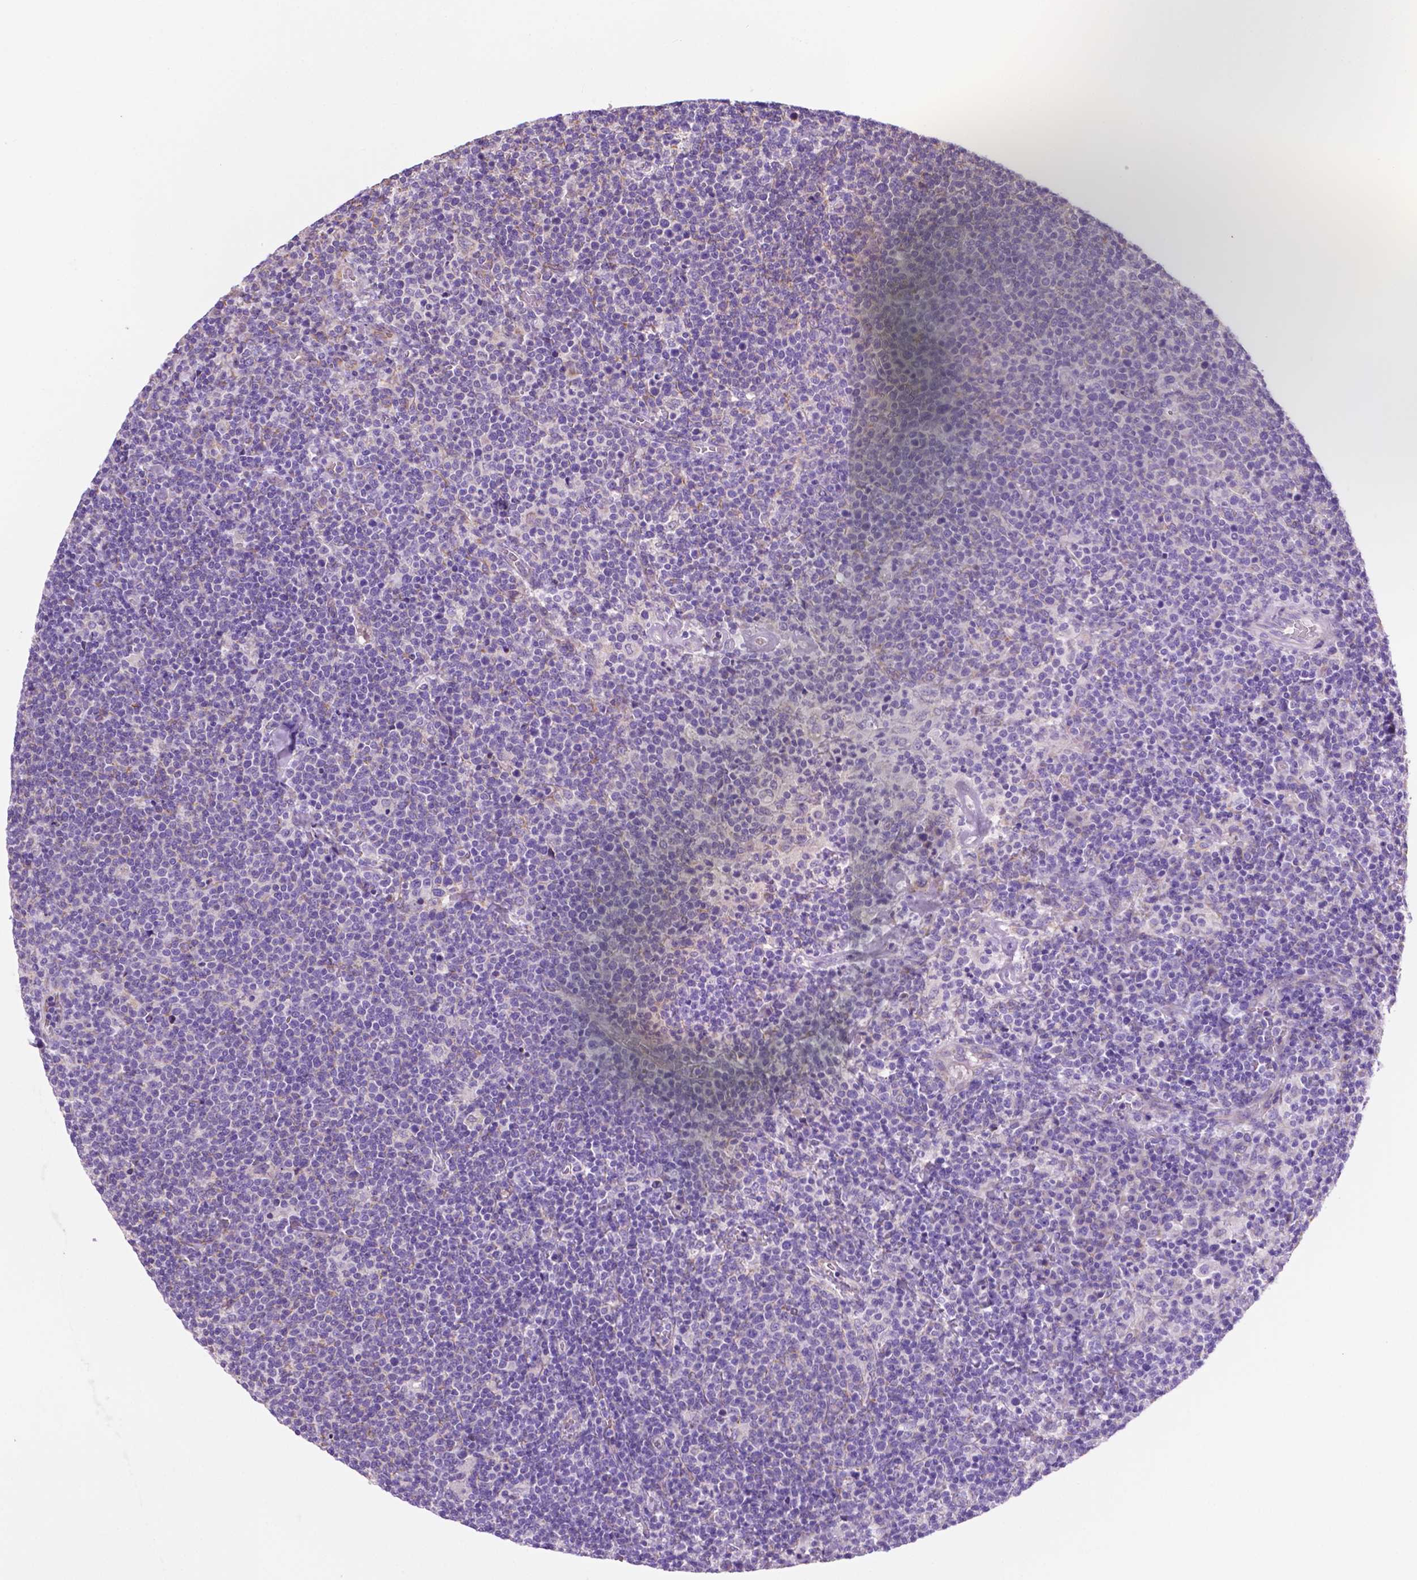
{"staining": {"intensity": "negative", "quantity": "none", "location": "none"}, "tissue": "lymphoma", "cell_type": "Tumor cells", "image_type": "cancer", "snomed": [{"axis": "morphology", "description": "Malignant lymphoma, non-Hodgkin's type, High grade"}, {"axis": "topography", "description": "Lymph node"}], "caption": "This is an immunohistochemistry (IHC) histopathology image of high-grade malignant lymphoma, non-Hodgkin's type. There is no expression in tumor cells.", "gene": "CEACAM7", "patient": {"sex": "male", "age": 61}}